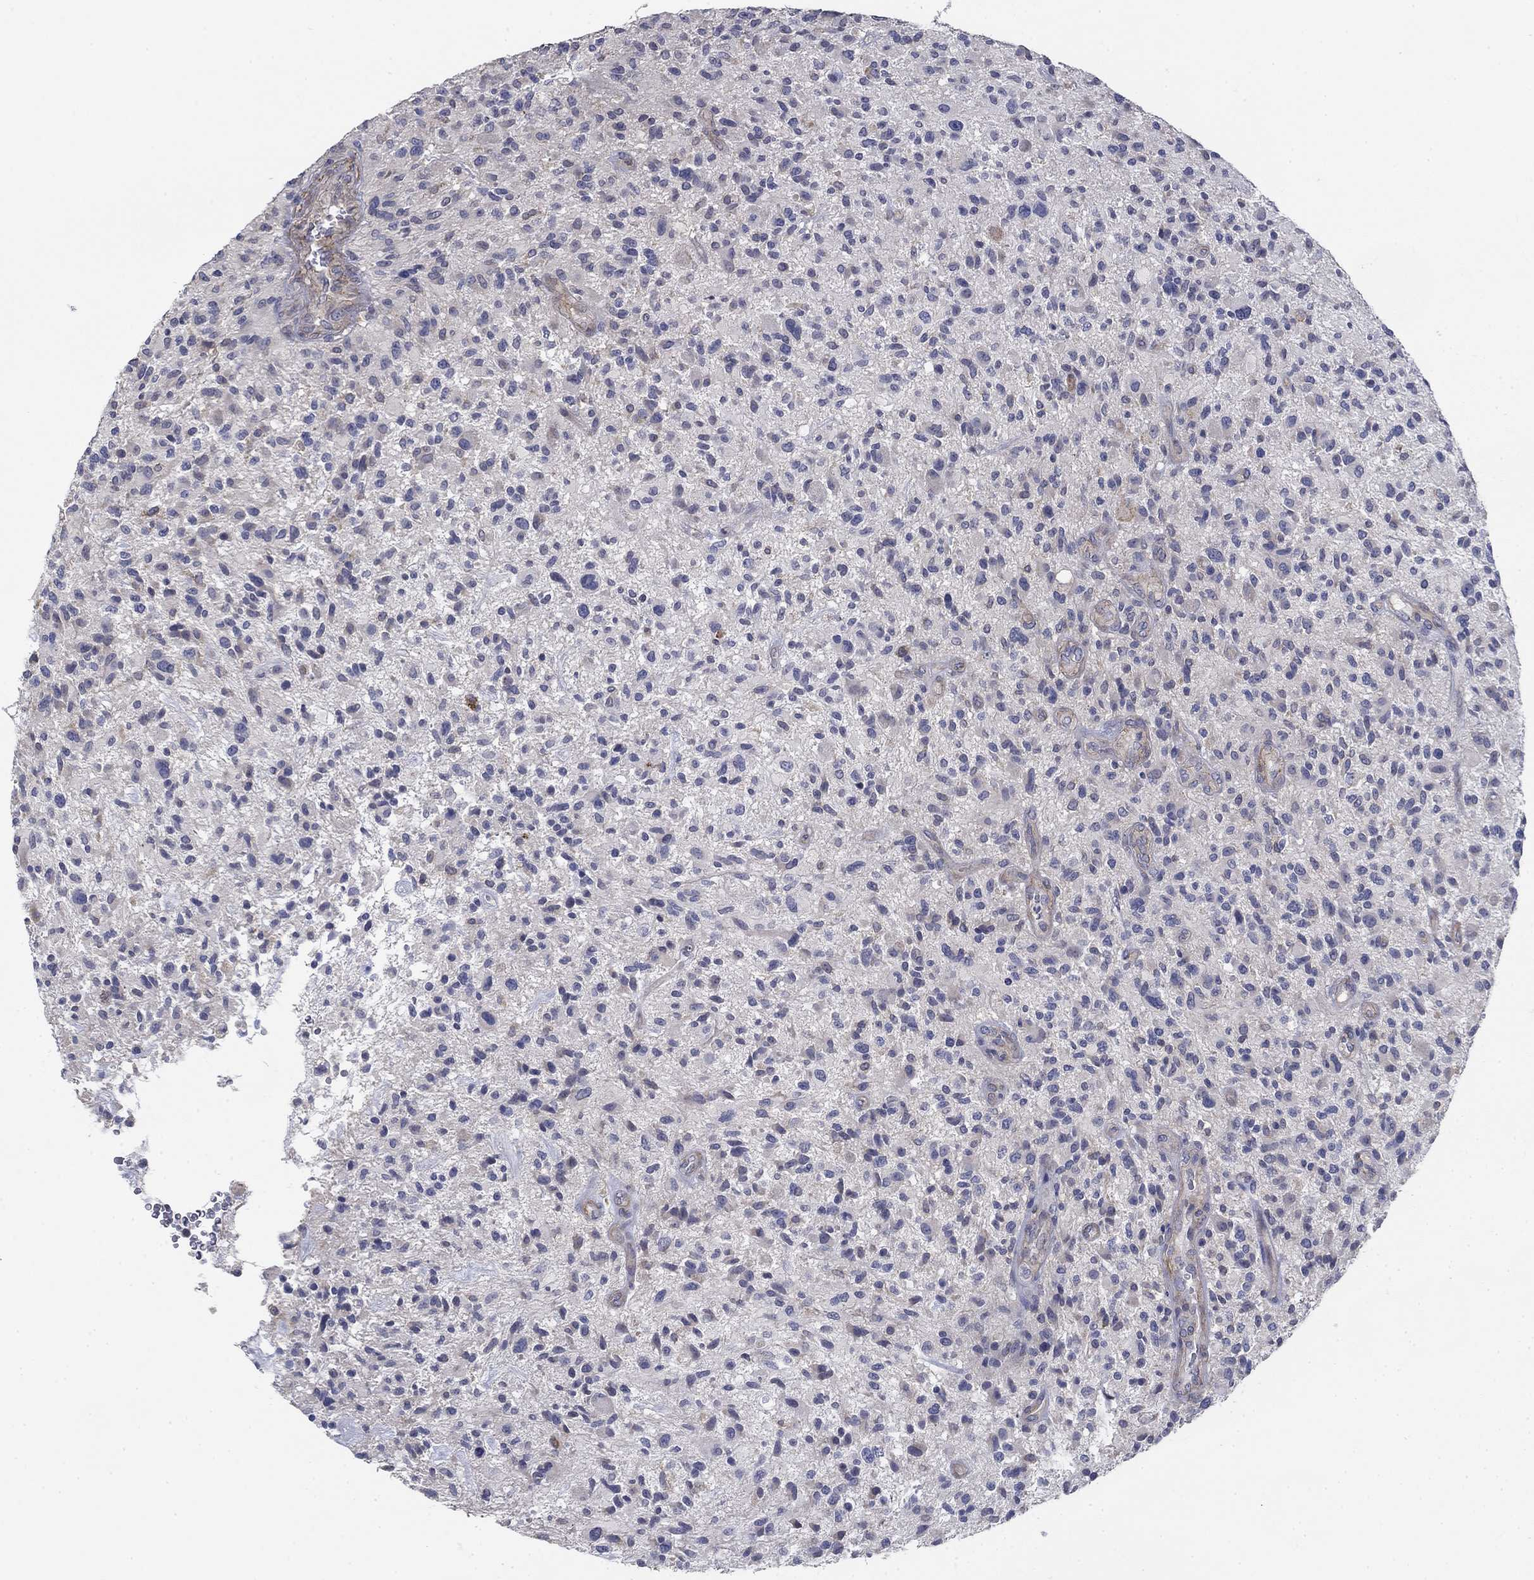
{"staining": {"intensity": "negative", "quantity": "none", "location": "none"}, "tissue": "glioma", "cell_type": "Tumor cells", "image_type": "cancer", "snomed": [{"axis": "morphology", "description": "Glioma, malignant, High grade"}, {"axis": "topography", "description": "Brain"}], "caption": "Tumor cells show no significant positivity in malignant glioma (high-grade).", "gene": "GRK7", "patient": {"sex": "male", "age": 47}}